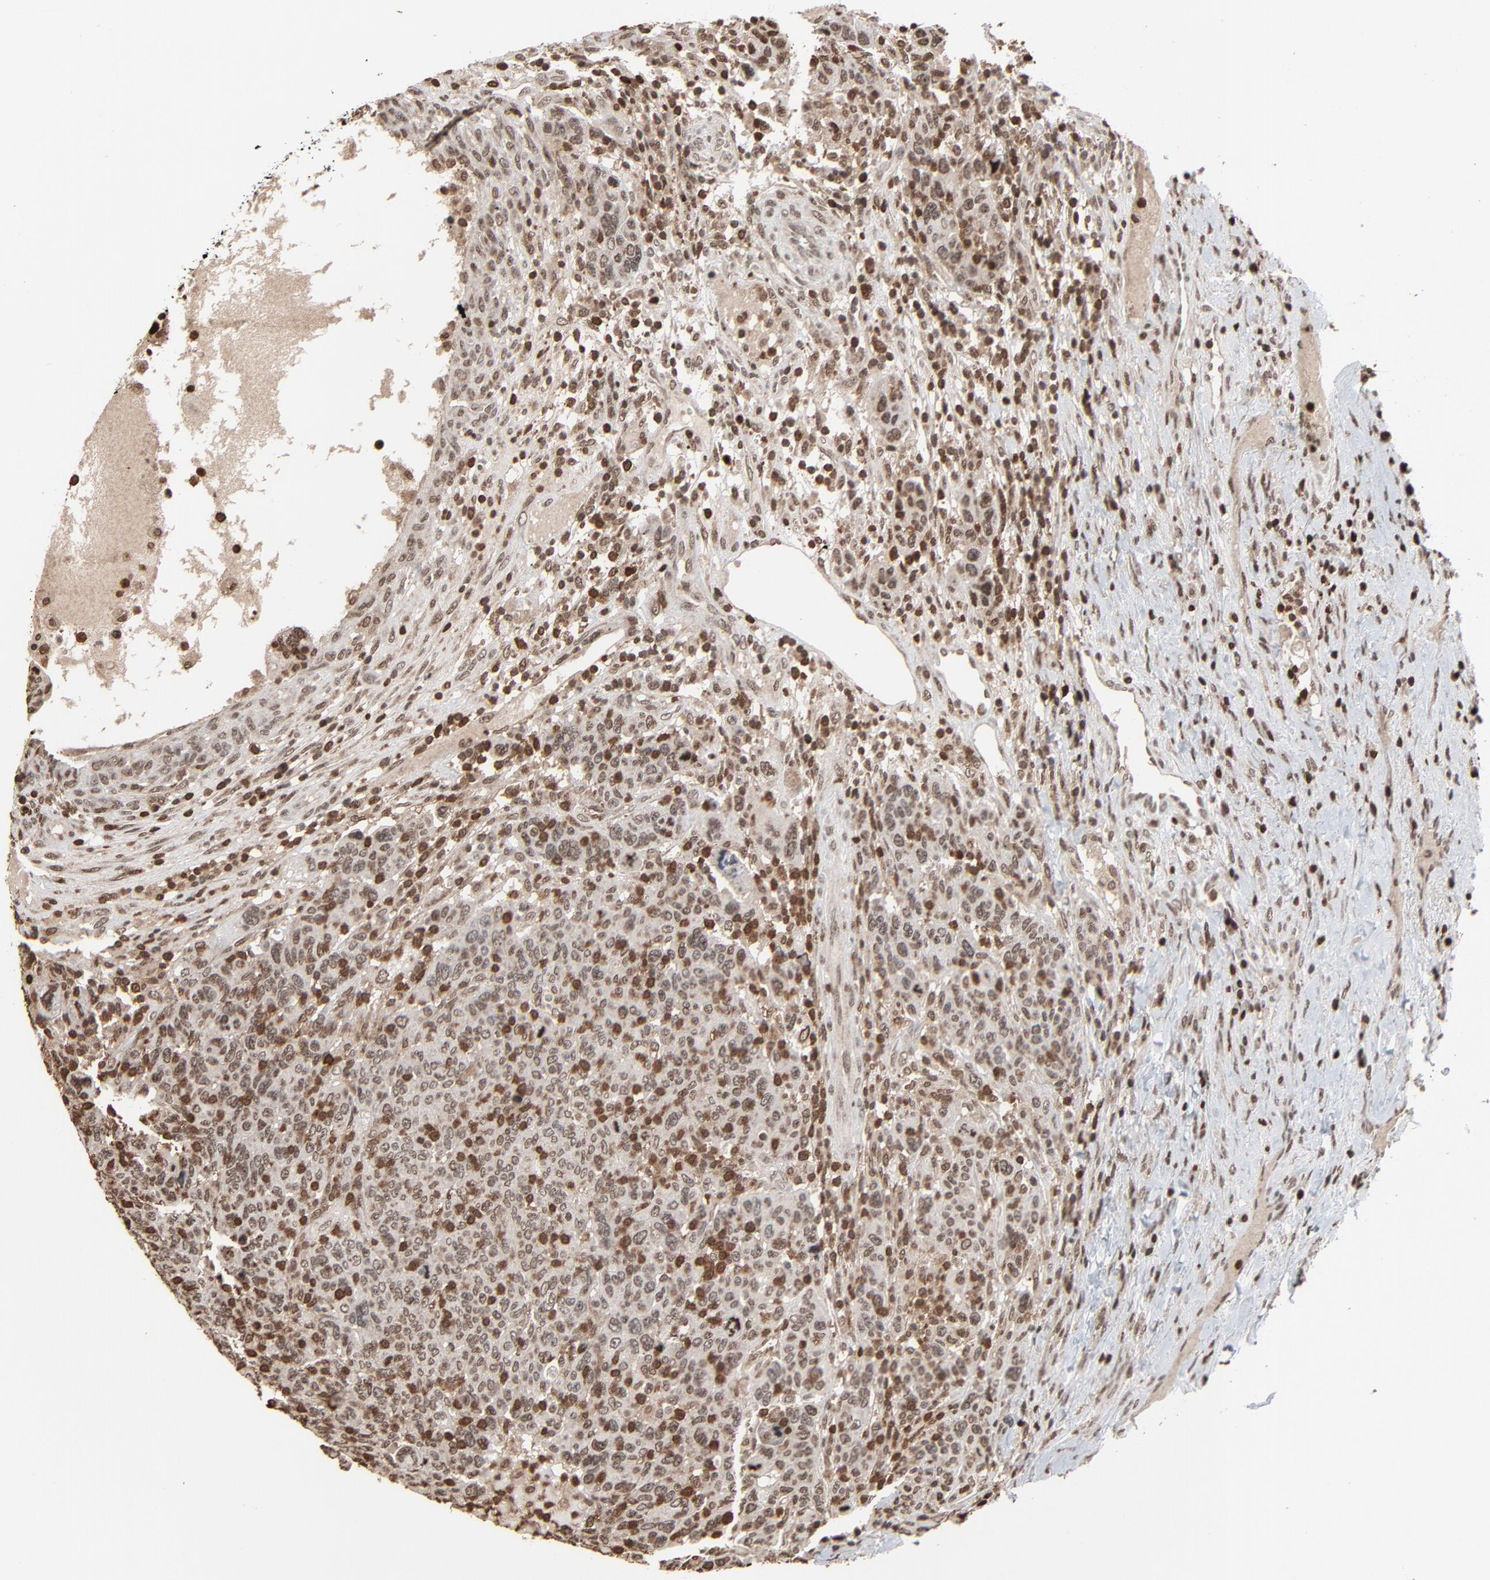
{"staining": {"intensity": "strong", "quantity": "25%-75%", "location": "nuclear"}, "tissue": "breast cancer", "cell_type": "Tumor cells", "image_type": "cancer", "snomed": [{"axis": "morphology", "description": "Duct carcinoma"}, {"axis": "topography", "description": "Breast"}], "caption": "Breast cancer stained for a protein displays strong nuclear positivity in tumor cells.", "gene": "RPS6KA3", "patient": {"sex": "female", "age": 37}}